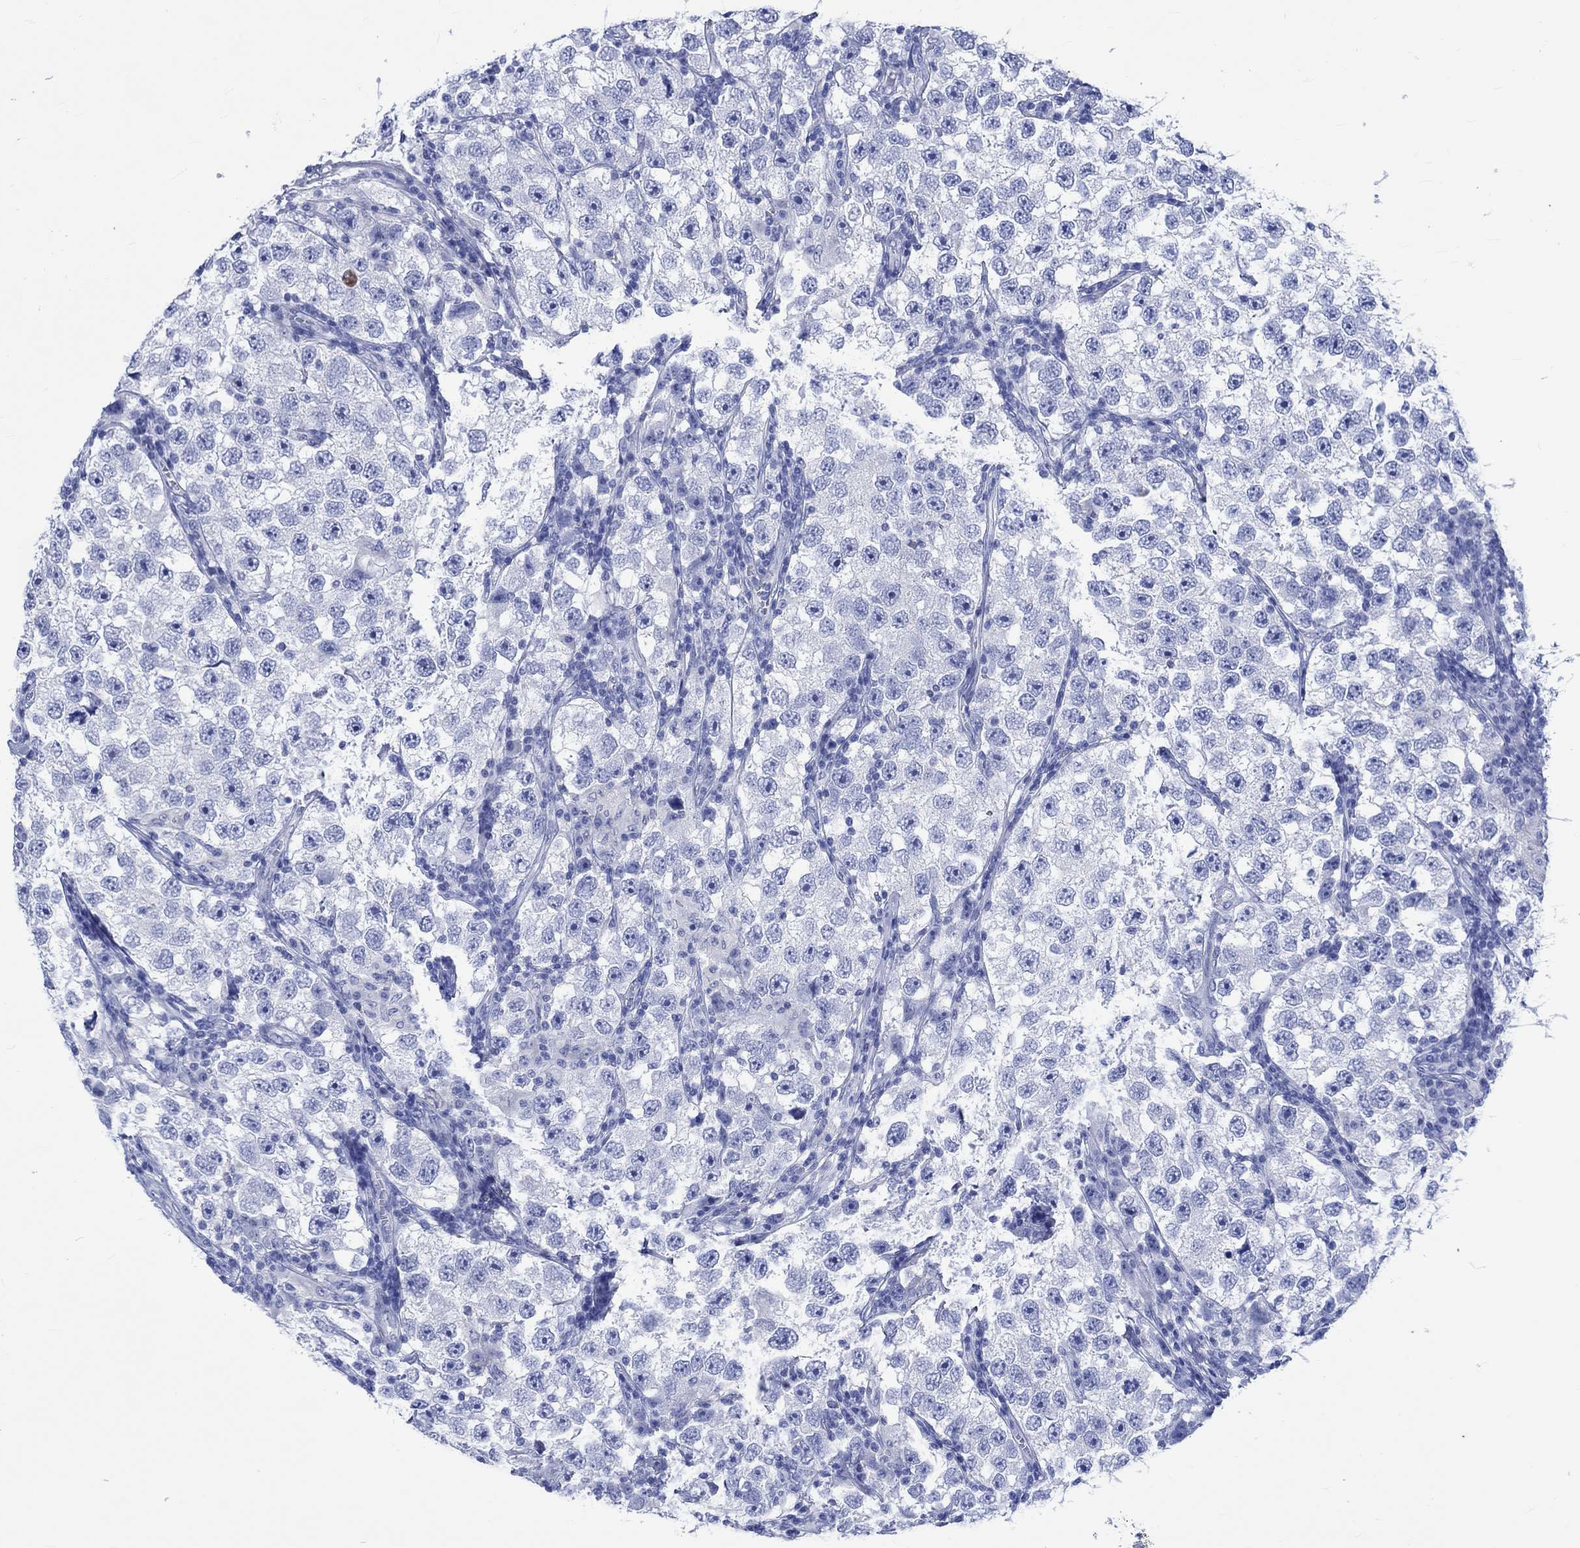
{"staining": {"intensity": "negative", "quantity": "none", "location": "none"}, "tissue": "testis cancer", "cell_type": "Tumor cells", "image_type": "cancer", "snomed": [{"axis": "morphology", "description": "Seminoma, NOS"}, {"axis": "topography", "description": "Testis"}], "caption": "Human testis cancer stained for a protein using immunohistochemistry (IHC) reveals no positivity in tumor cells.", "gene": "KLHL33", "patient": {"sex": "male", "age": 26}}